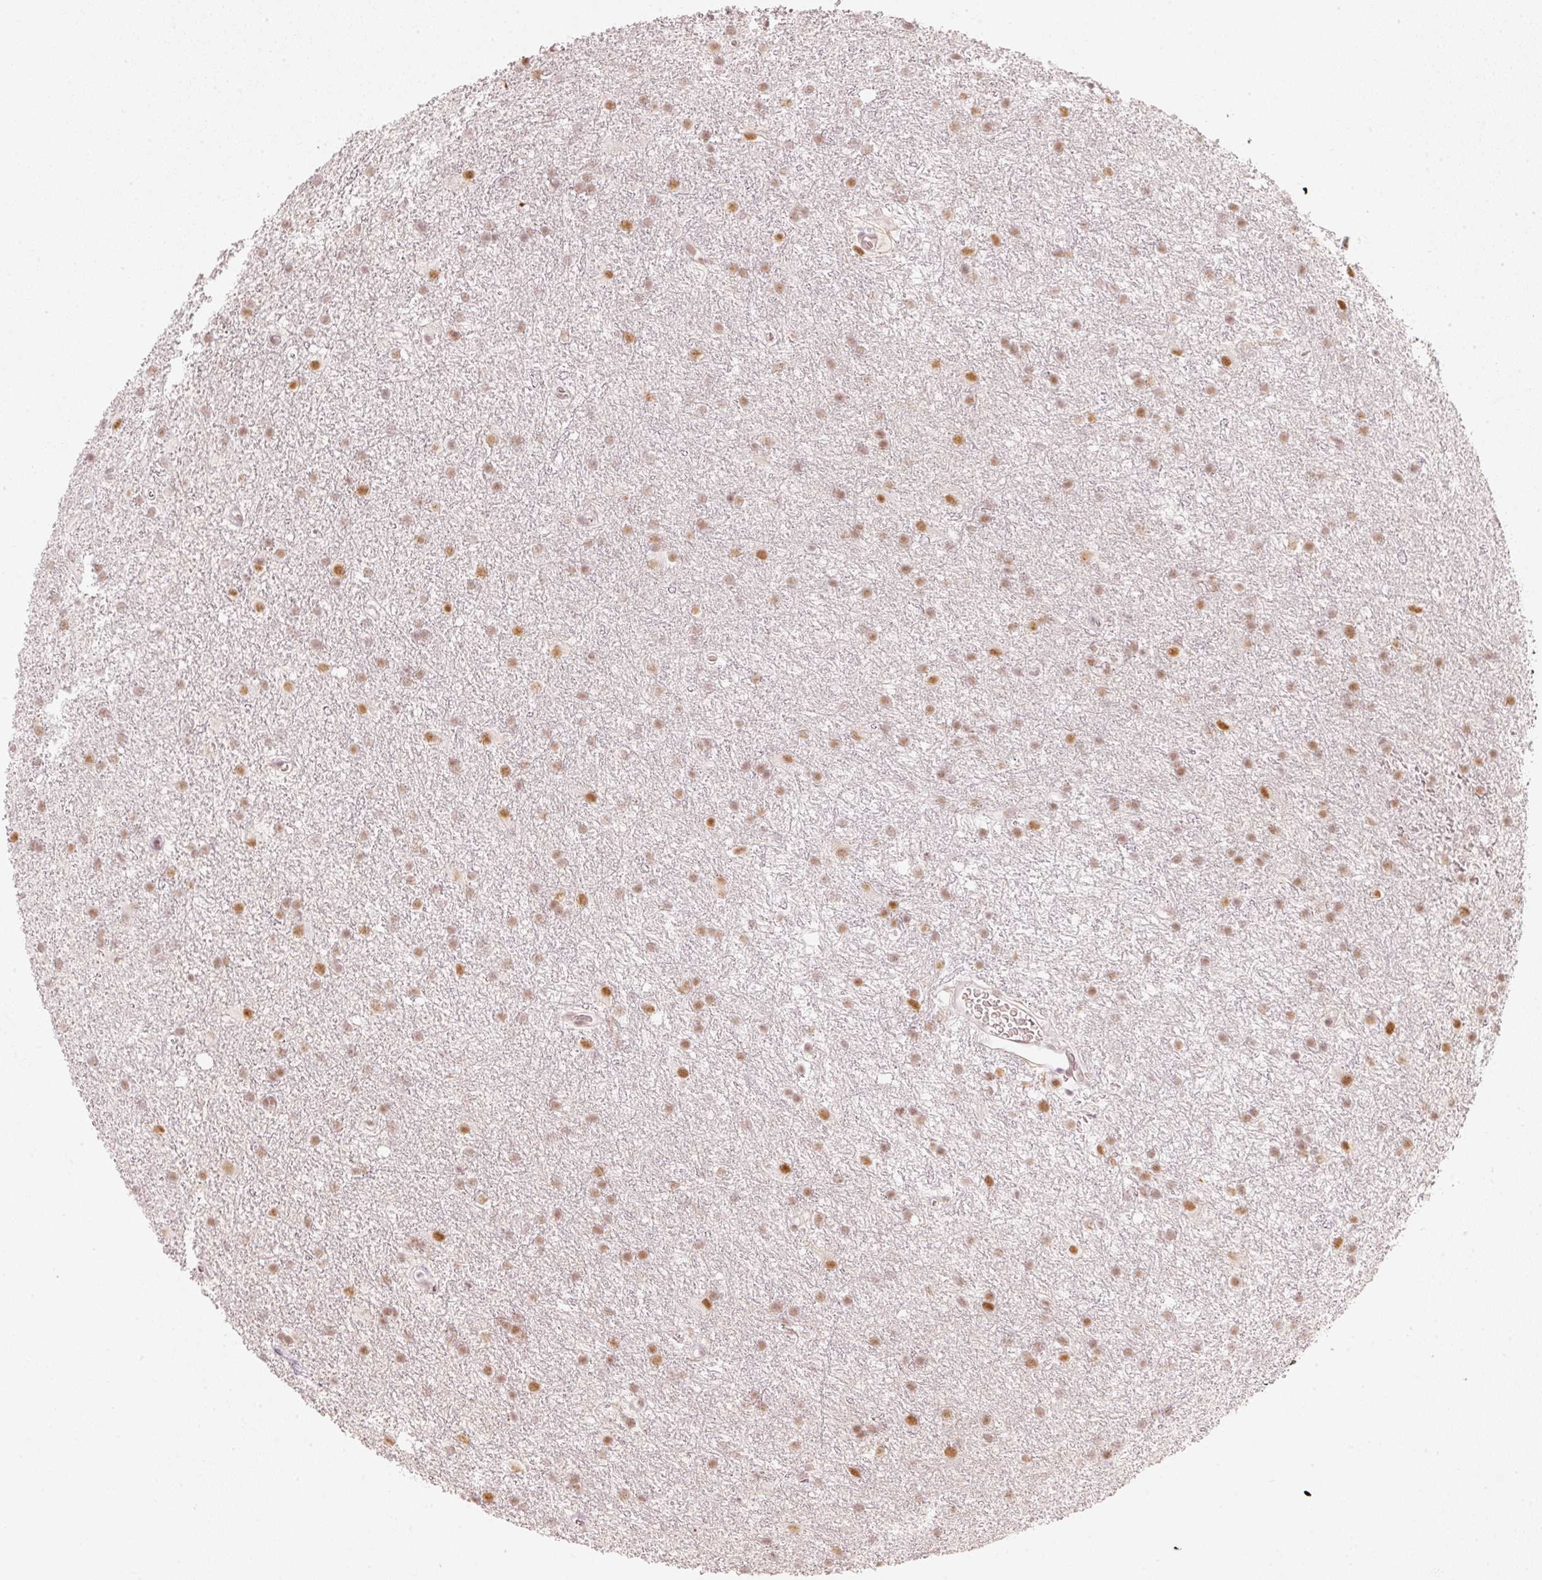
{"staining": {"intensity": "moderate", "quantity": ">75%", "location": "nuclear"}, "tissue": "glioma", "cell_type": "Tumor cells", "image_type": "cancer", "snomed": [{"axis": "morphology", "description": "Glioma, malignant, High grade"}, {"axis": "topography", "description": "Brain"}], "caption": "Moderate nuclear staining is appreciated in approximately >75% of tumor cells in glioma.", "gene": "PPP1R10", "patient": {"sex": "female", "age": 50}}